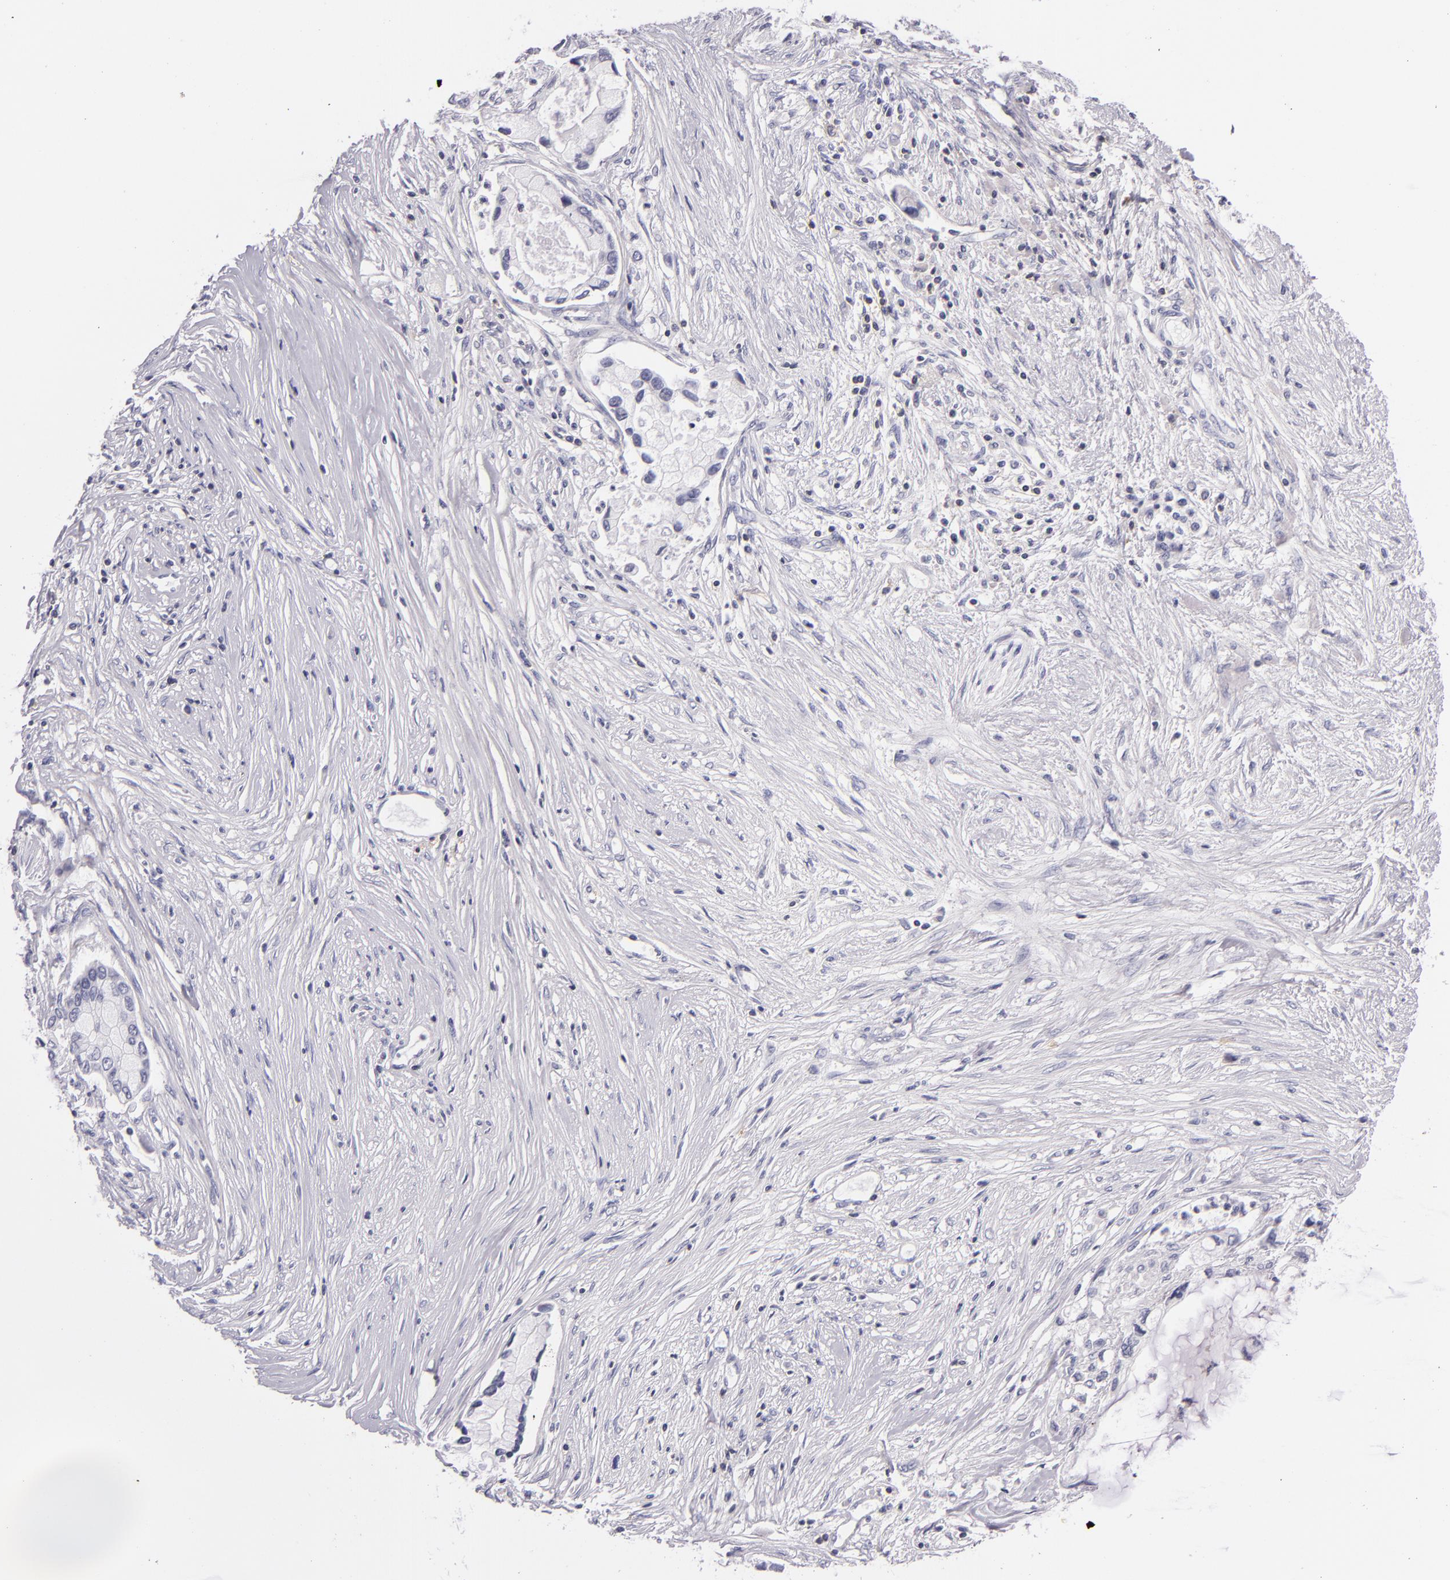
{"staining": {"intensity": "negative", "quantity": "none", "location": "none"}, "tissue": "pancreatic cancer", "cell_type": "Tumor cells", "image_type": "cancer", "snomed": [{"axis": "morphology", "description": "Adenocarcinoma, NOS"}, {"axis": "topography", "description": "Pancreas"}], "caption": "An image of adenocarcinoma (pancreatic) stained for a protein reveals no brown staining in tumor cells.", "gene": "CD48", "patient": {"sex": "female", "age": 59}}